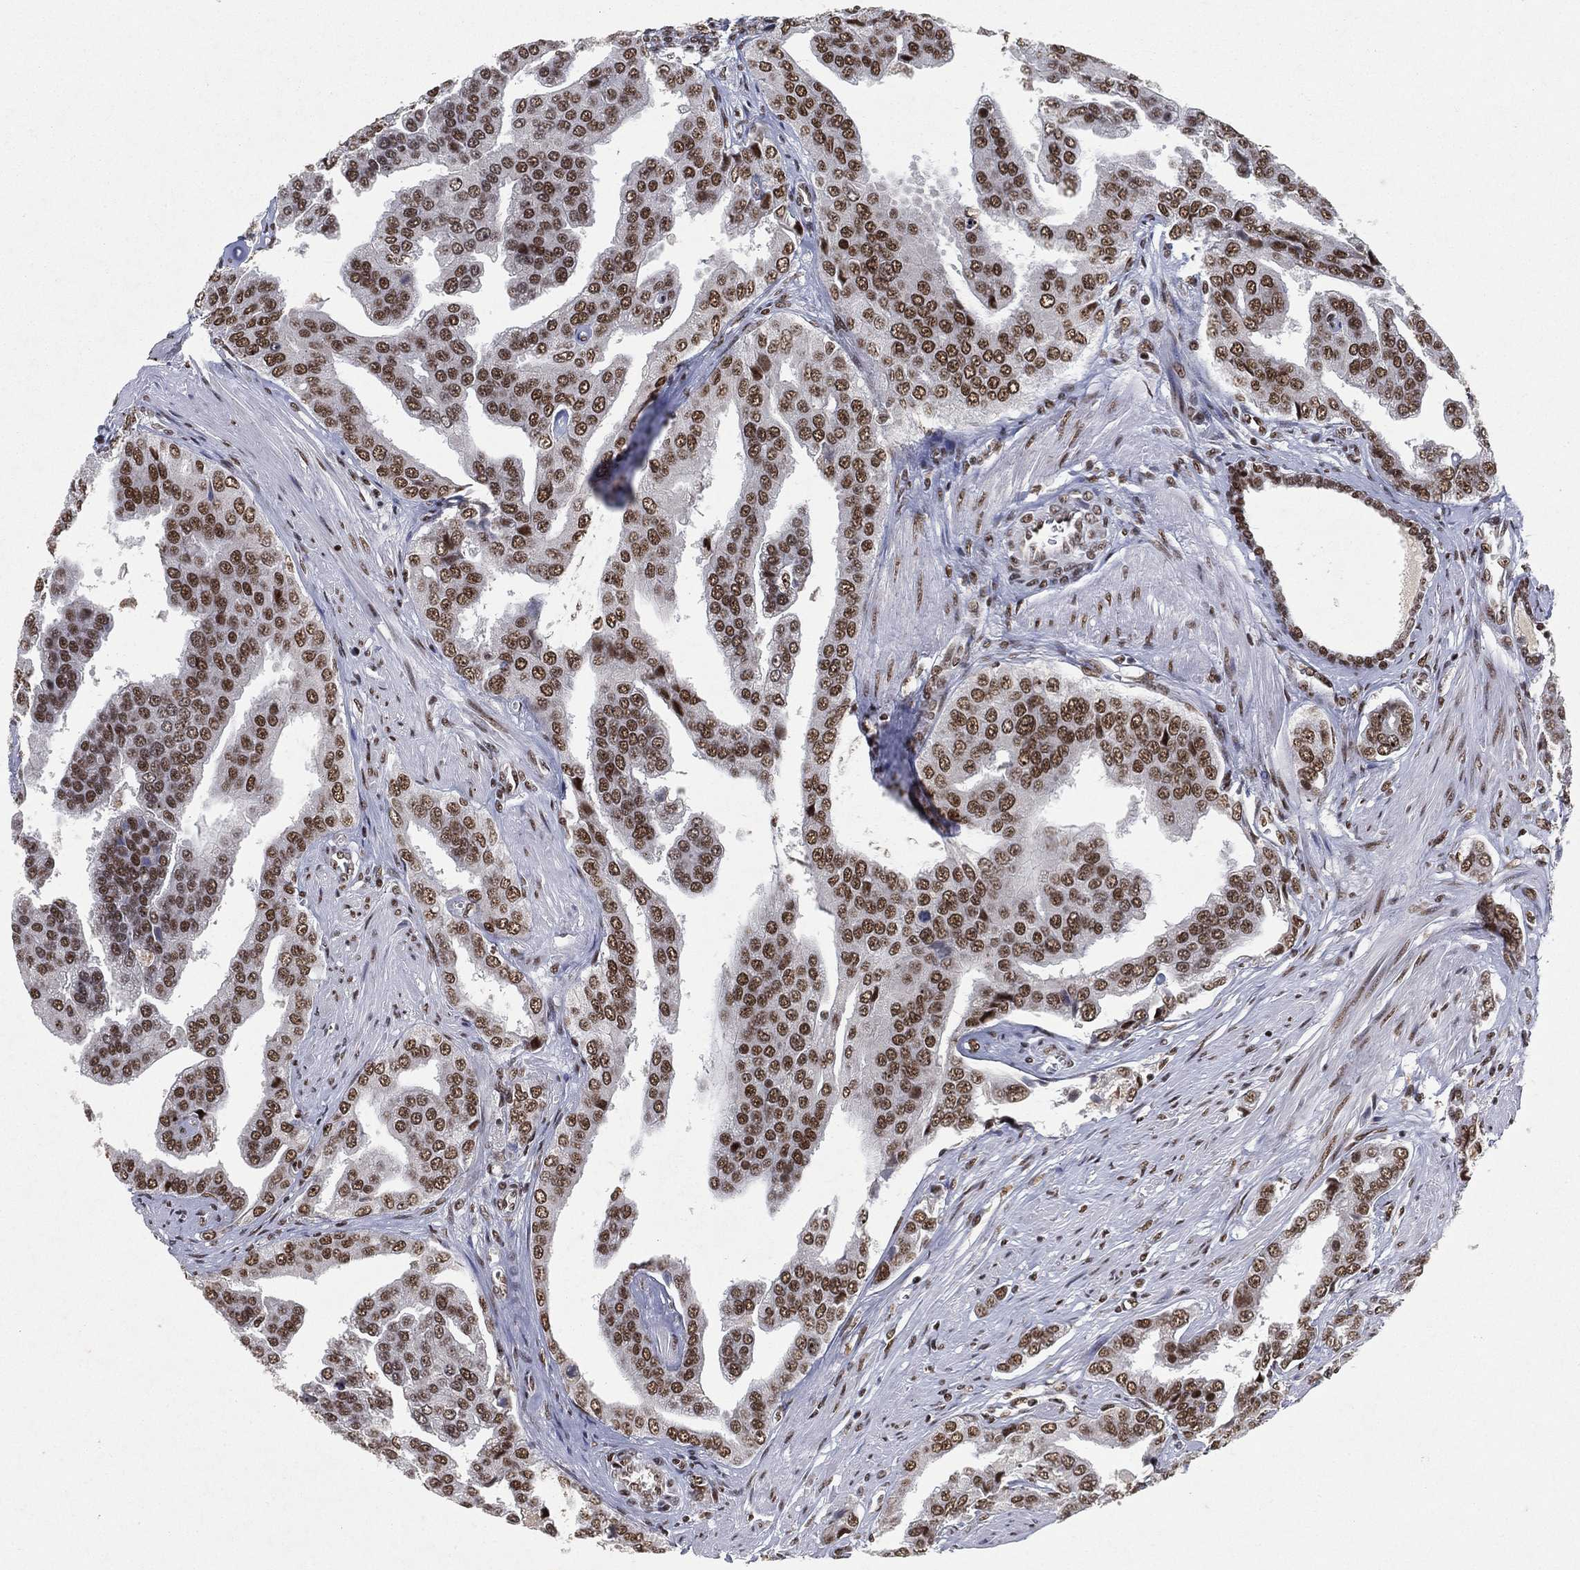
{"staining": {"intensity": "strong", "quantity": ">75%", "location": "nuclear"}, "tissue": "prostate cancer", "cell_type": "Tumor cells", "image_type": "cancer", "snomed": [{"axis": "morphology", "description": "Adenocarcinoma, NOS"}, {"axis": "topography", "description": "Prostate and seminal vesicle, NOS"}, {"axis": "topography", "description": "Prostate"}], "caption": "Immunohistochemistry (IHC) micrograph of neoplastic tissue: prostate adenocarcinoma stained using immunohistochemistry (IHC) reveals high levels of strong protein expression localized specifically in the nuclear of tumor cells, appearing as a nuclear brown color.", "gene": "DDX27", "patient": {"sex": "male", "age": 69}}